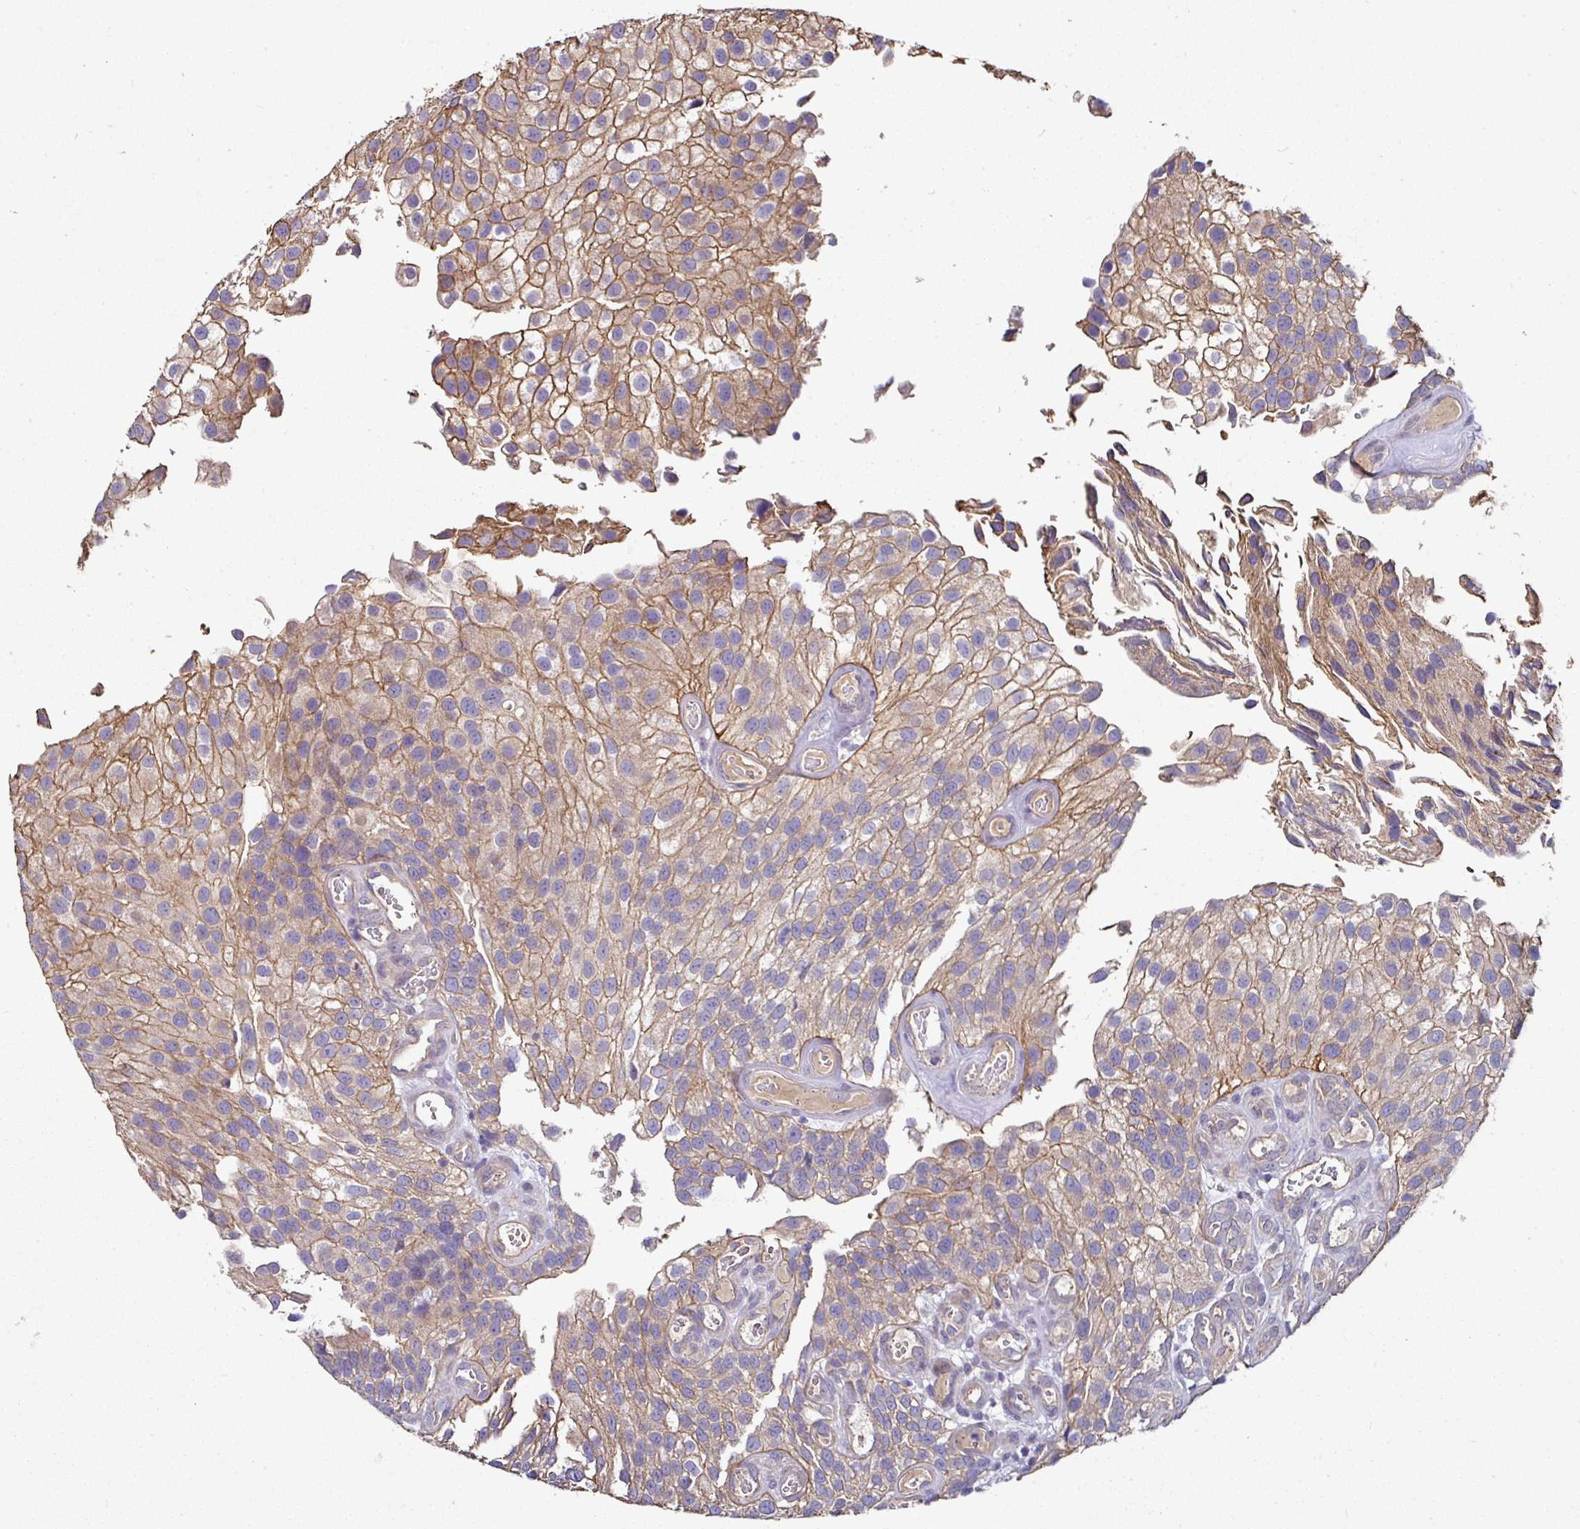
{"staining": {"intensity": "moderate", "quantity": "25%-75%", "location": "cytoplasmic/membranous"}, "tissue": "urothelial cancer", "cell_type": "Tumor cells", "image_type": "cancer", "snomed": [{"axis": "morphology", "description": "Urothelial carcinoma, NOS"}, {"axis": "topography", "description": "Urinary bladder"}], "caption": "An immunohistochemistry image of neoplastic tissue is shown. Protein staining in brown shows moderate cytoplasmic/membranous positivity in transitional cell carcinoma within tumor cells.", "gene": "C4orf48", "patient": {"sex": "male", "age": 87}}